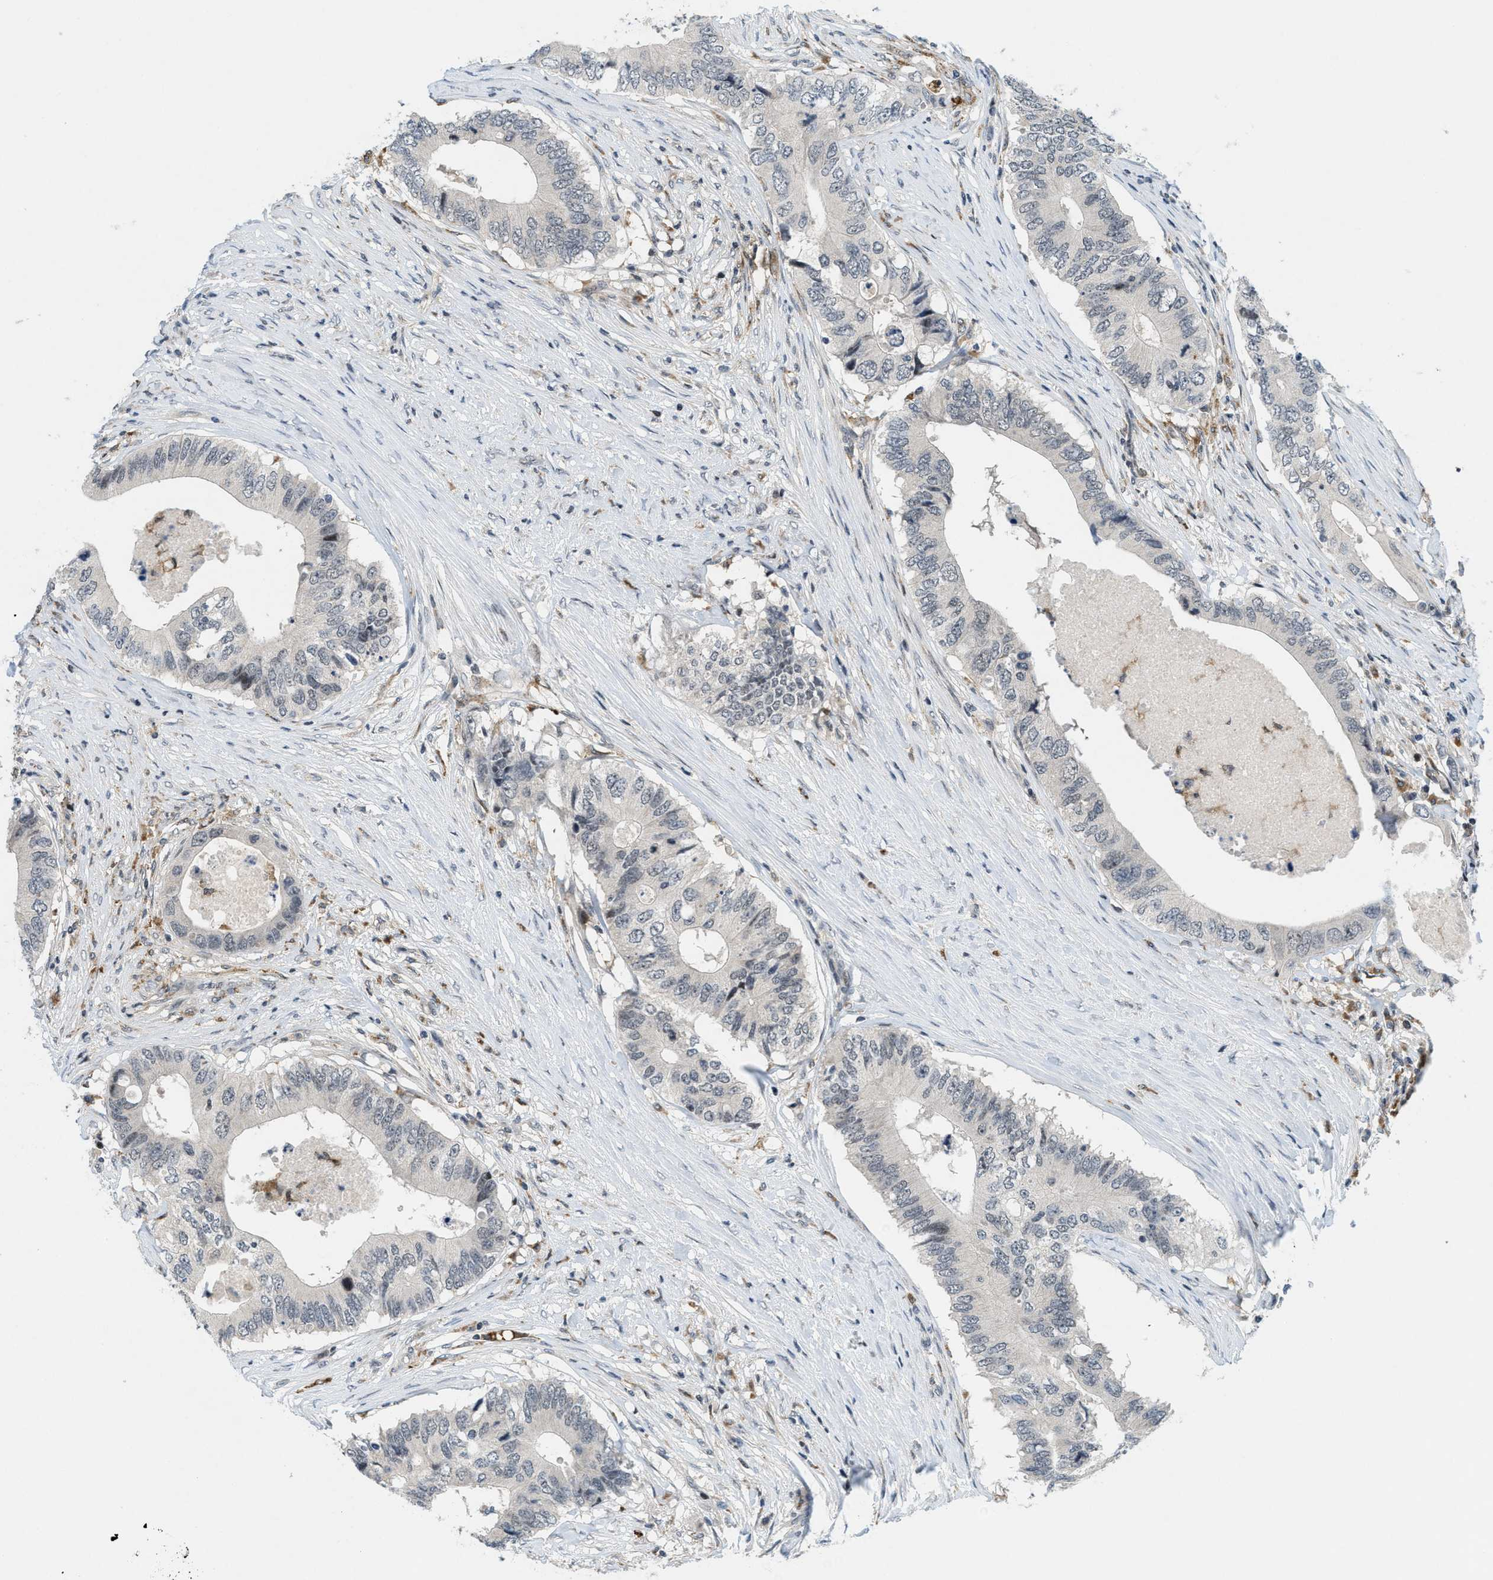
{"staining": {"intensity": "negative", "quantity": "none", "location": "none"}, "tissue": "colorectal cancer", "cell_type": "Tumor cells", "image_type": "cancer", "snomed": [{"axis": "morphology", "description": "Adenocarcinoma, NOS"}, {"axis": "topography", "description": "Colon"}], "caption": "Immunohistochemistry of colorectal cancer (adenocarcinoma) displays no positivity in tumor cells.", "gene": "ING1", "patient": {"sex": "male", "age": 71}}